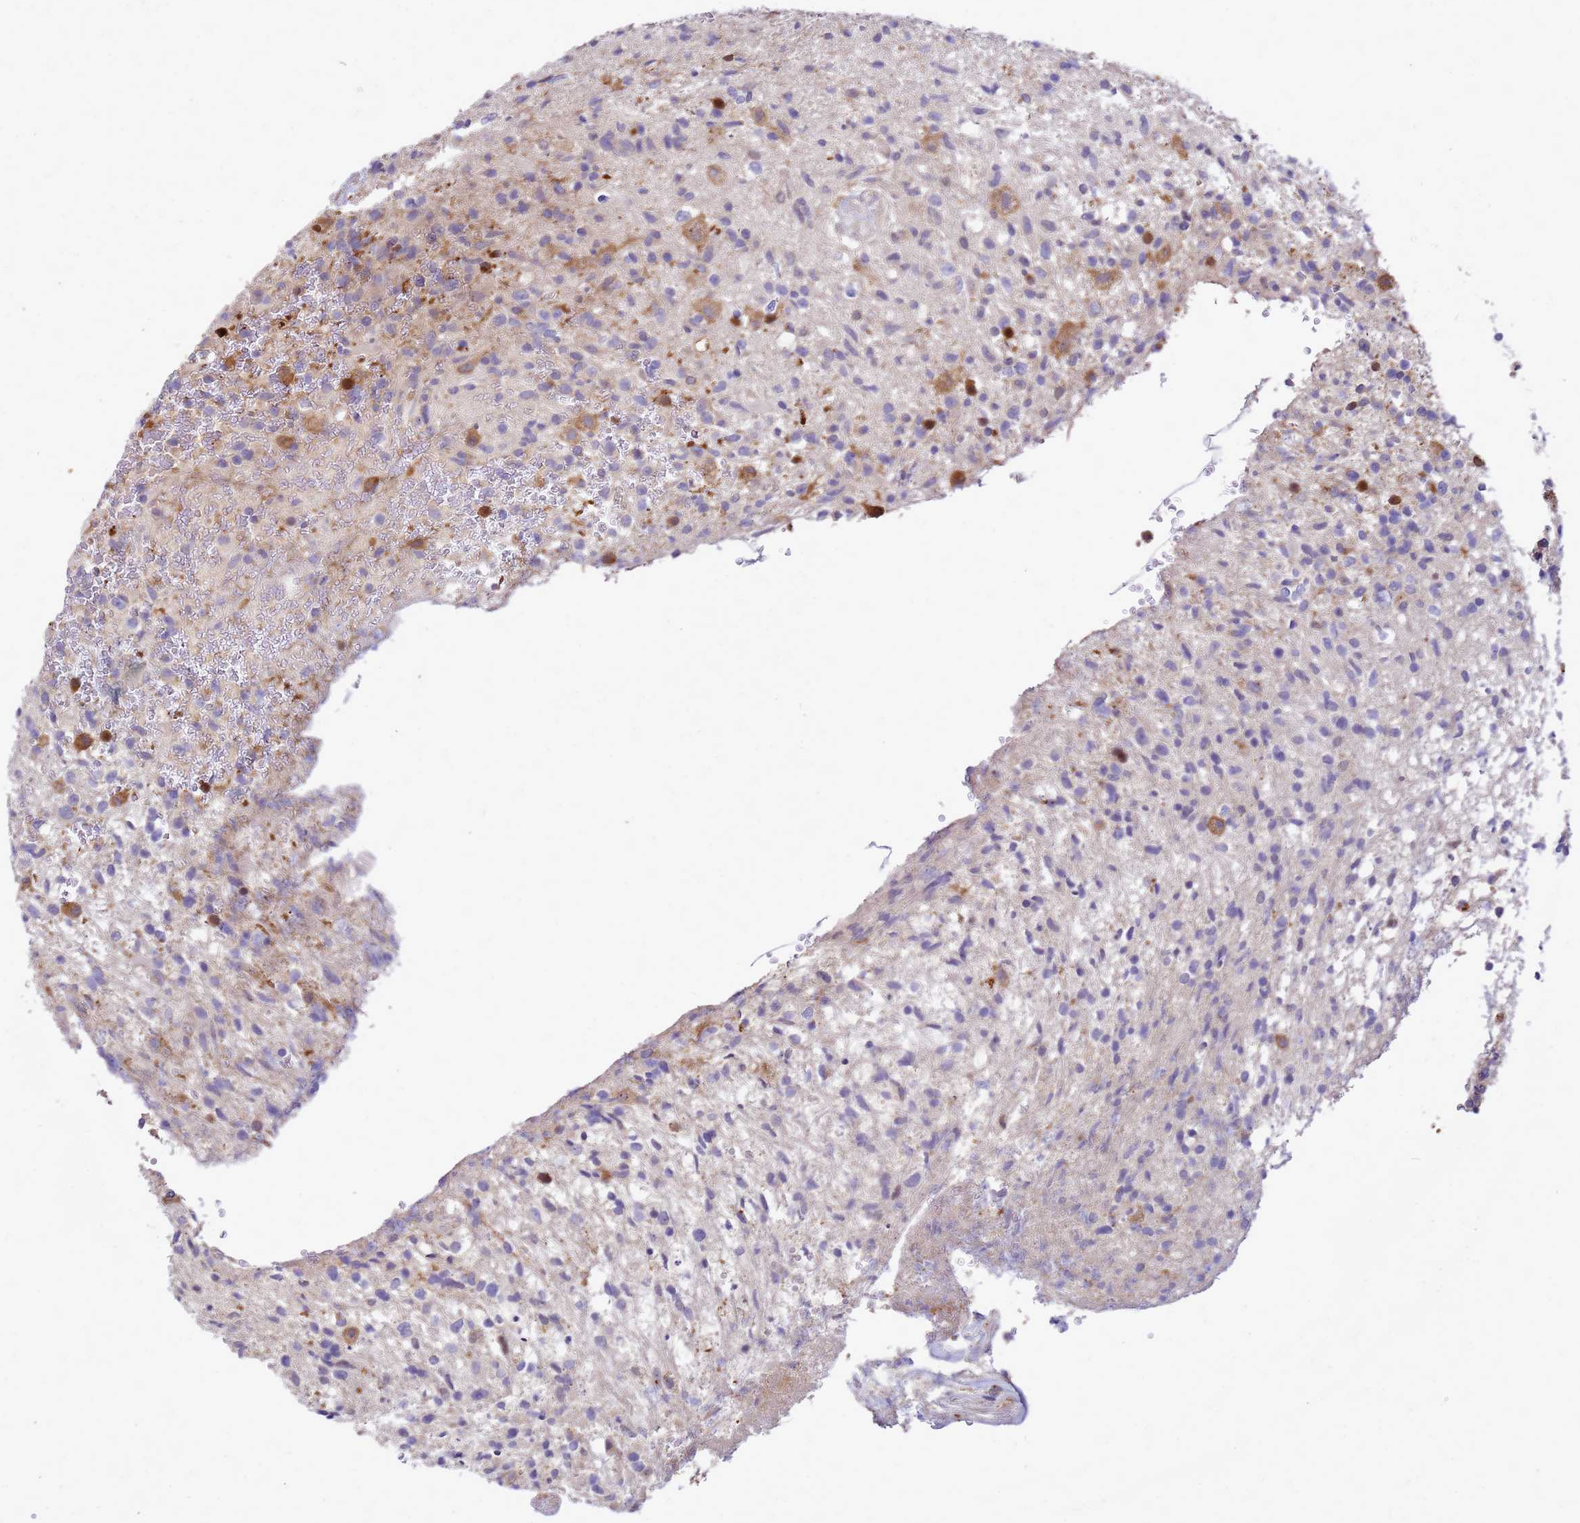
{"staining": {"intensity": "moderate", "quantity": "<25%", "location": "cytoplasmic/membranous"}, "tissue": "glioma", "cell_type": "Tumor cells", "image_type": "cancer", "snomed": [{"axis": "morphology", "description": "Glioma, malignant, High grade"}, {"axis": "topography", "description": "Brain"}], "caption": "The image displays staining of high-grade glioma (malignant), revealing moderate cytoplasmic/membranous protein expression (brown color) within tumor cells.", "gene": "RNF215", "patient": {"sex": "male", "age": 56}}